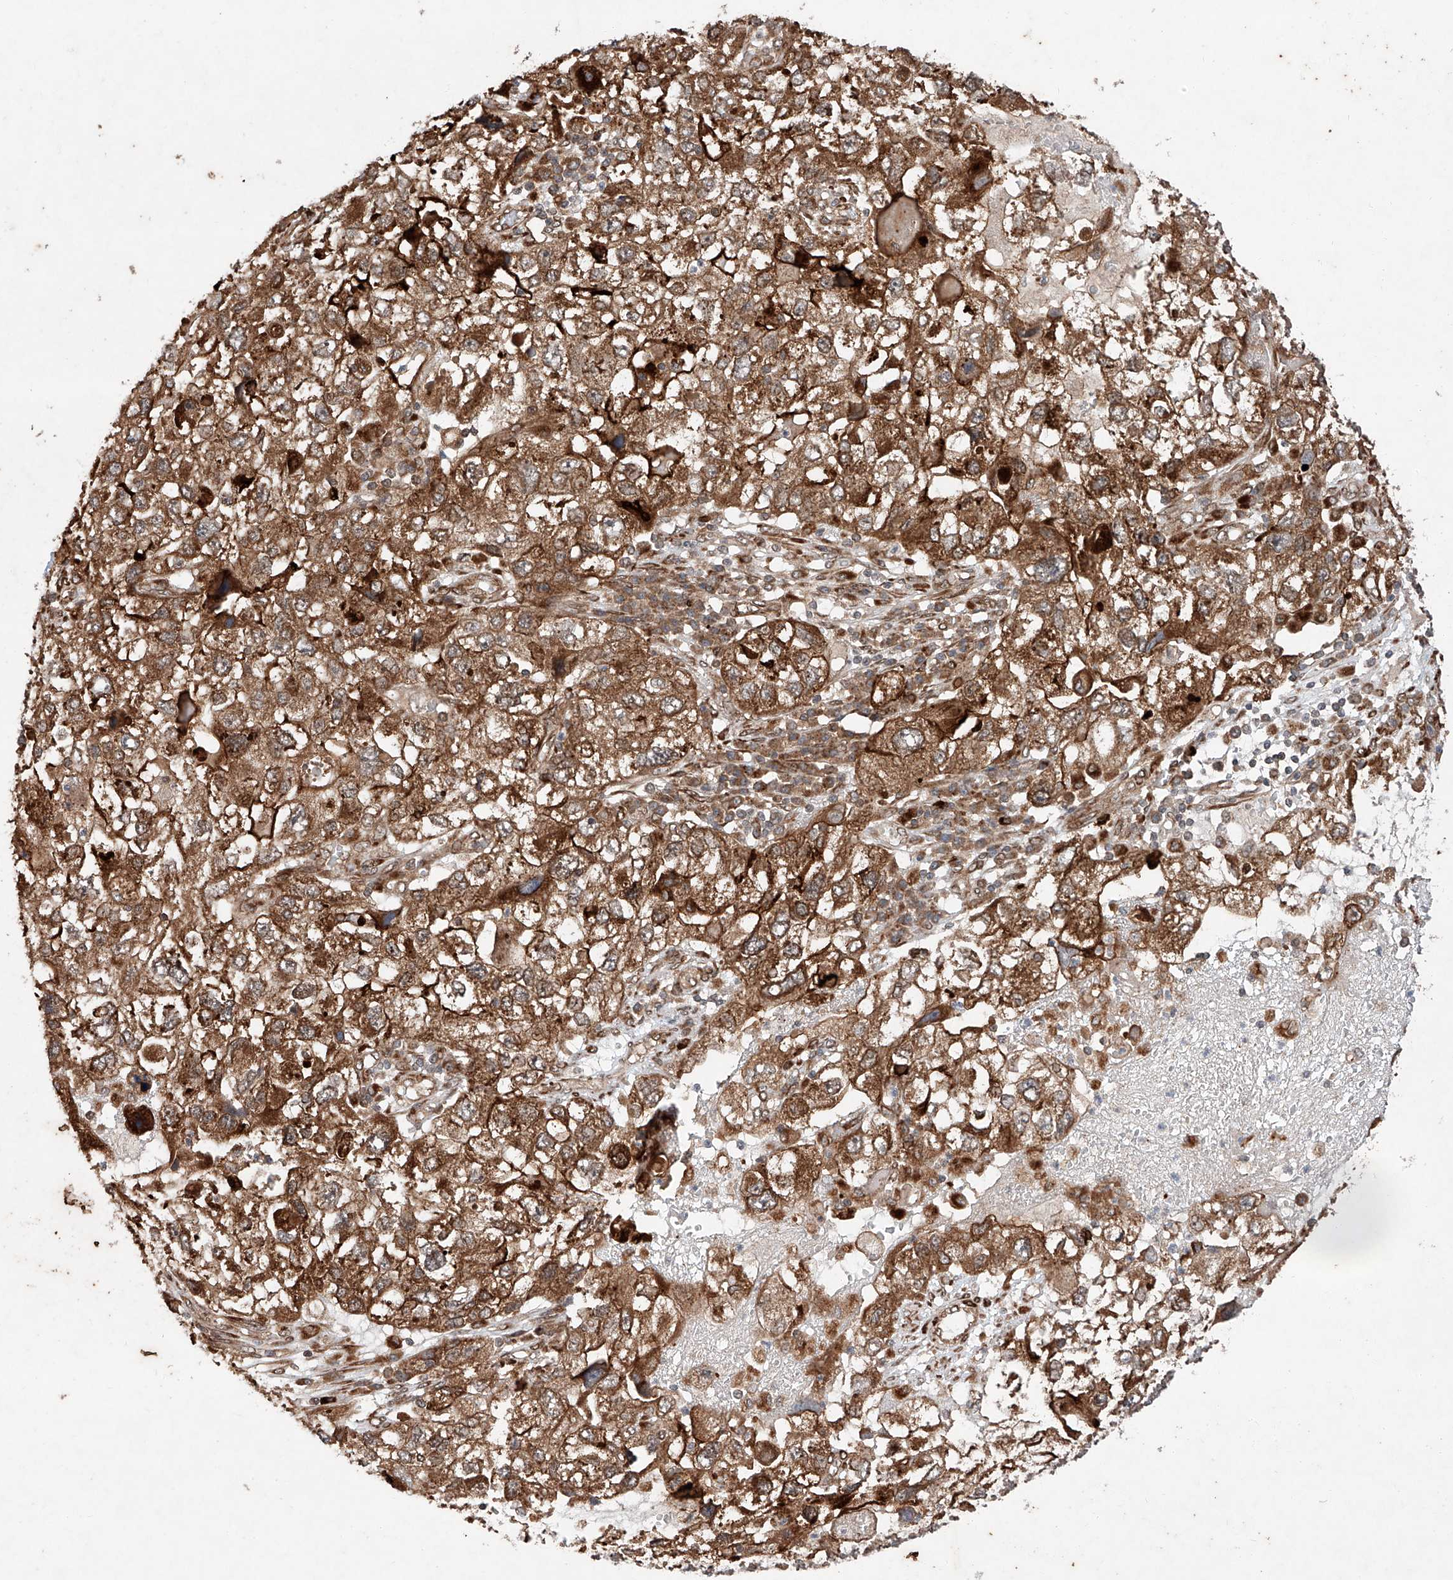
{"staining": {"intensity": "strong", "quantity": ">75%", "location": "cytoplasmic/membranous"}, "tissue": "endometrial cancer", "cell_type": "Tumor cells", "image_type": "cancer", "snomed": [{"axis": "morphology", "description": "Adenocarcinoma, NOS"}, {"axis": "topography", "description": "Endometrium"}], "caption": "There is high levels of strong cytoplasmic/membranous expression in tumor cells of endometrial adenocarcinoma, as demonstrated by immunohistochemical staining (brown color).", "gene": "ZFP28", "patient": {"sex": "female", "age": 49}}